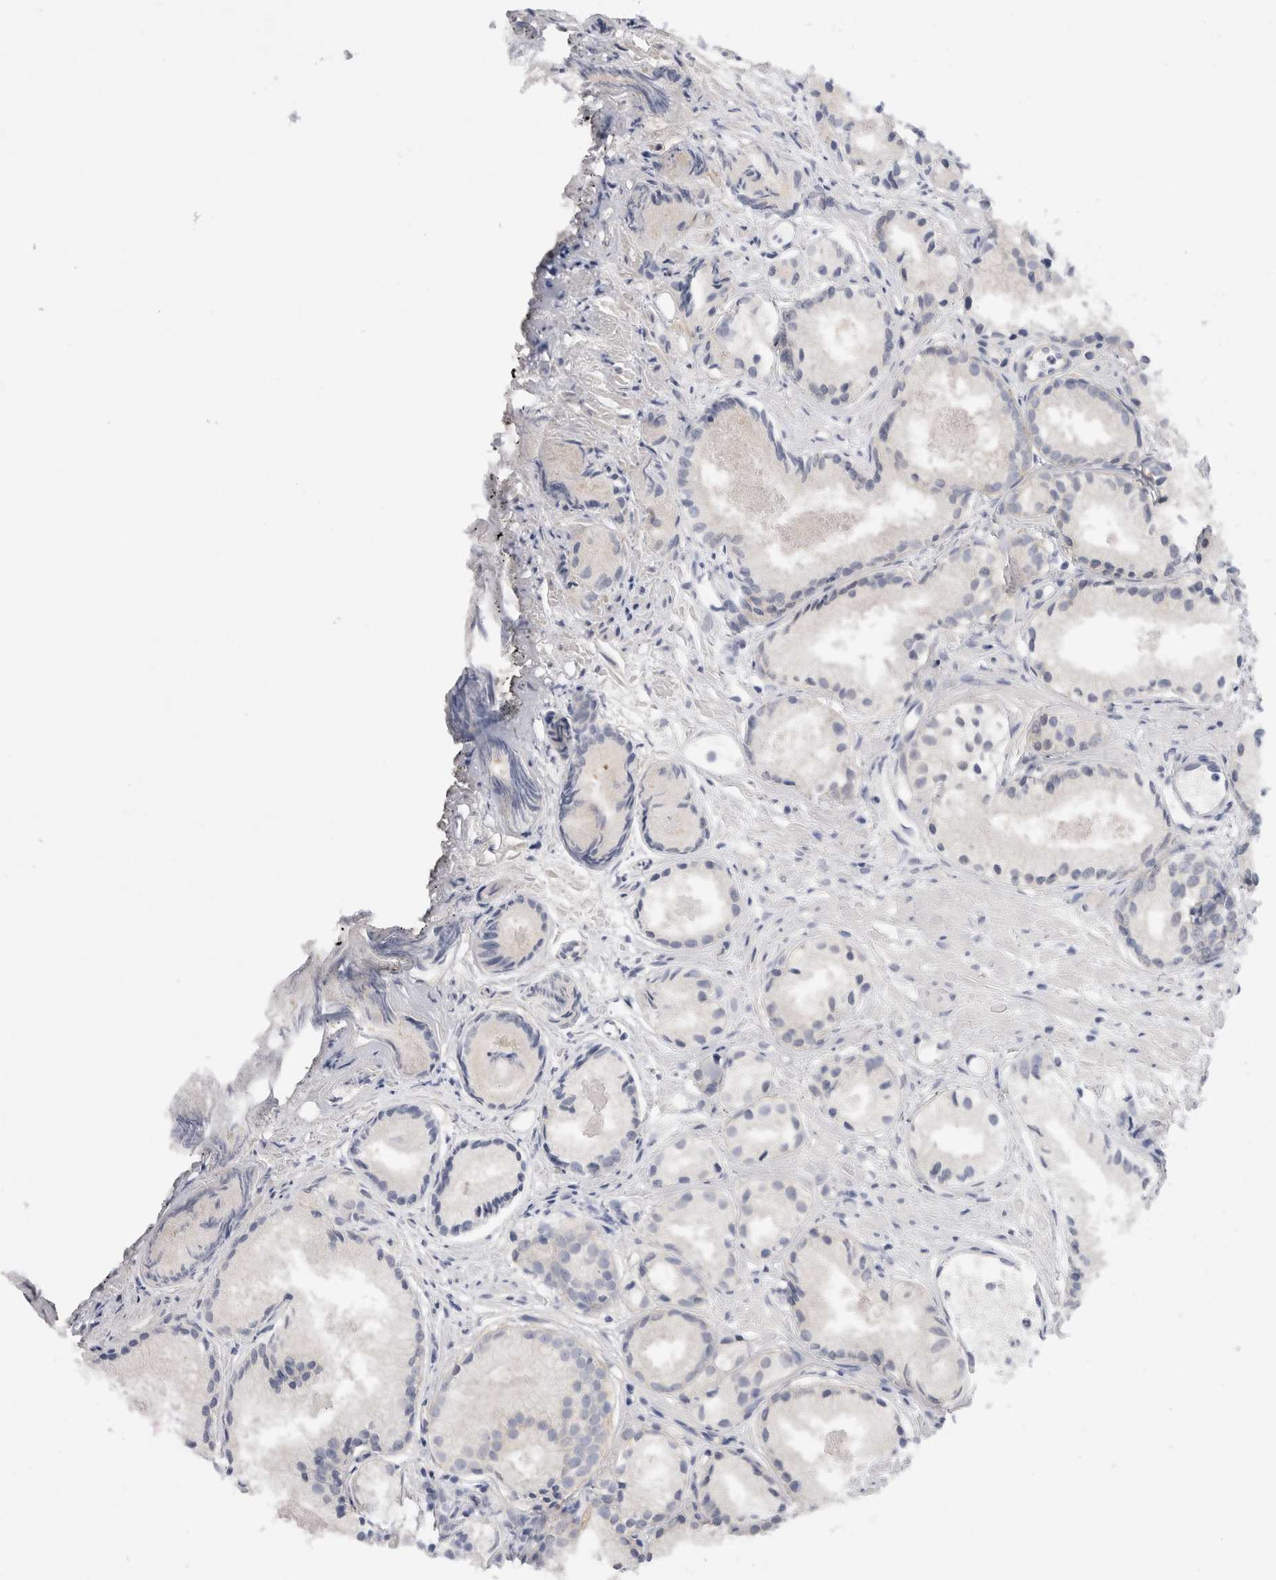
{"staining": {"intensity": "negative", "quantity": "none", "location": "none"}, "tissue": "prostate cancer", "cell_type": "Tumor cells", "image_type": "cancer", "snomed": [{"axis": "morphology", "description": "Adenocarcinoma, Low grade"}, {"axis": "topography", "description": "Prostate"}], "caption": "Prostate low-grade adenocarcinoma was stained to show a protein in brown. There is no significant positivity in tumor cells.", "gene": "WIPF2", "patient": {"sex": "male", "age": 72}}